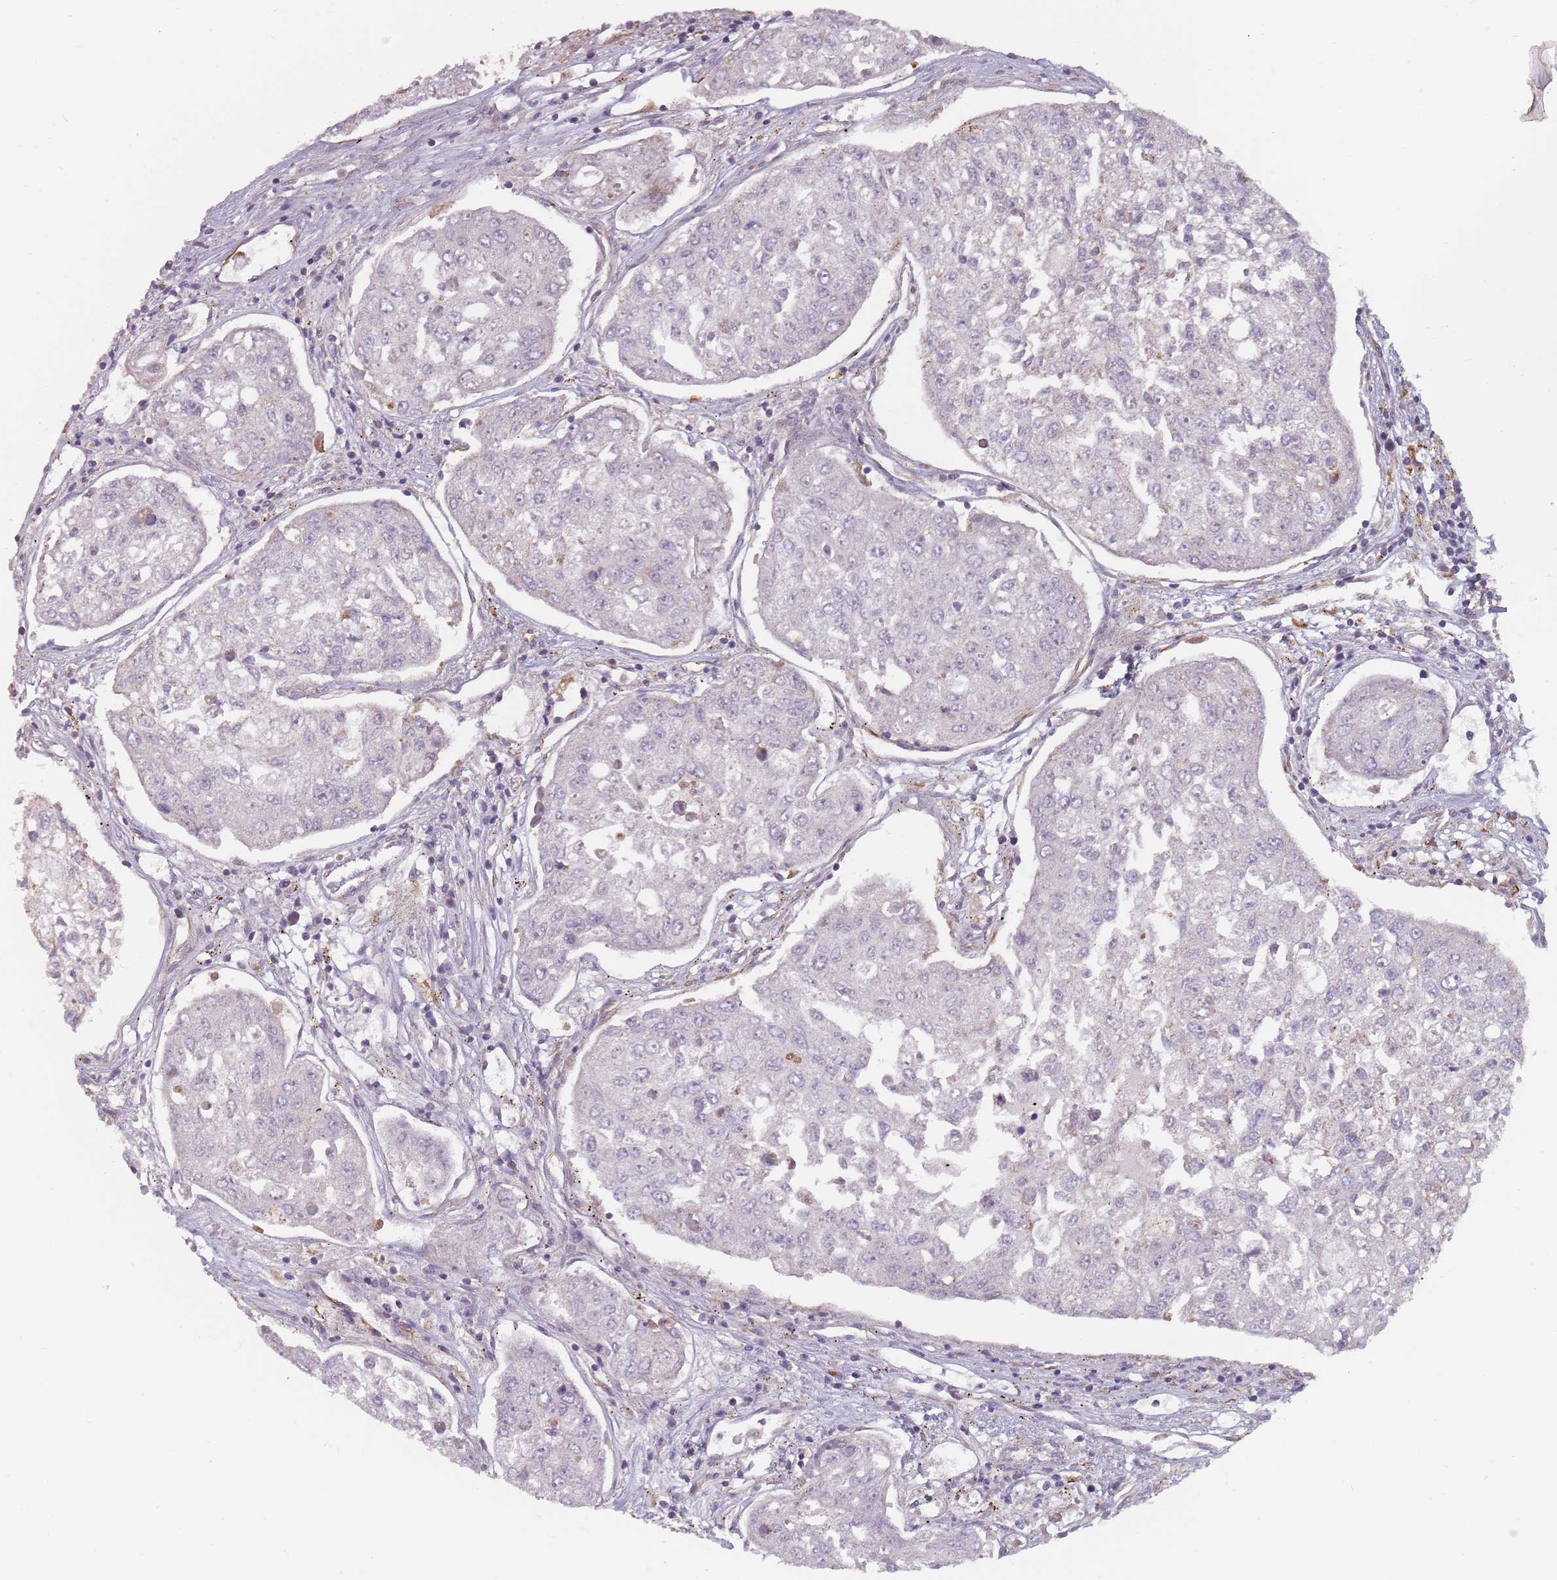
{"staining": {"intensity": "negative", "quantity": "none", "location": "none"}, "tissue": "urothelial cancer", "cell_type": "Tumor cells", "image_type": "cancer", "snomed": [{"axis": "morphology", "description": "Urothelial carcinoma, High grade"}, {"axis": "topography", "description": "Lymph node"}, {"axis": "topography", "description": "Urinary bladder"}], "caption": "Photomicrograph shows no protein expression in tumor cells of urothelial carcinoma (high-grade) tissue.", "gene": "GAS2L3", "patient": {"sex": "male", "age": 51}}